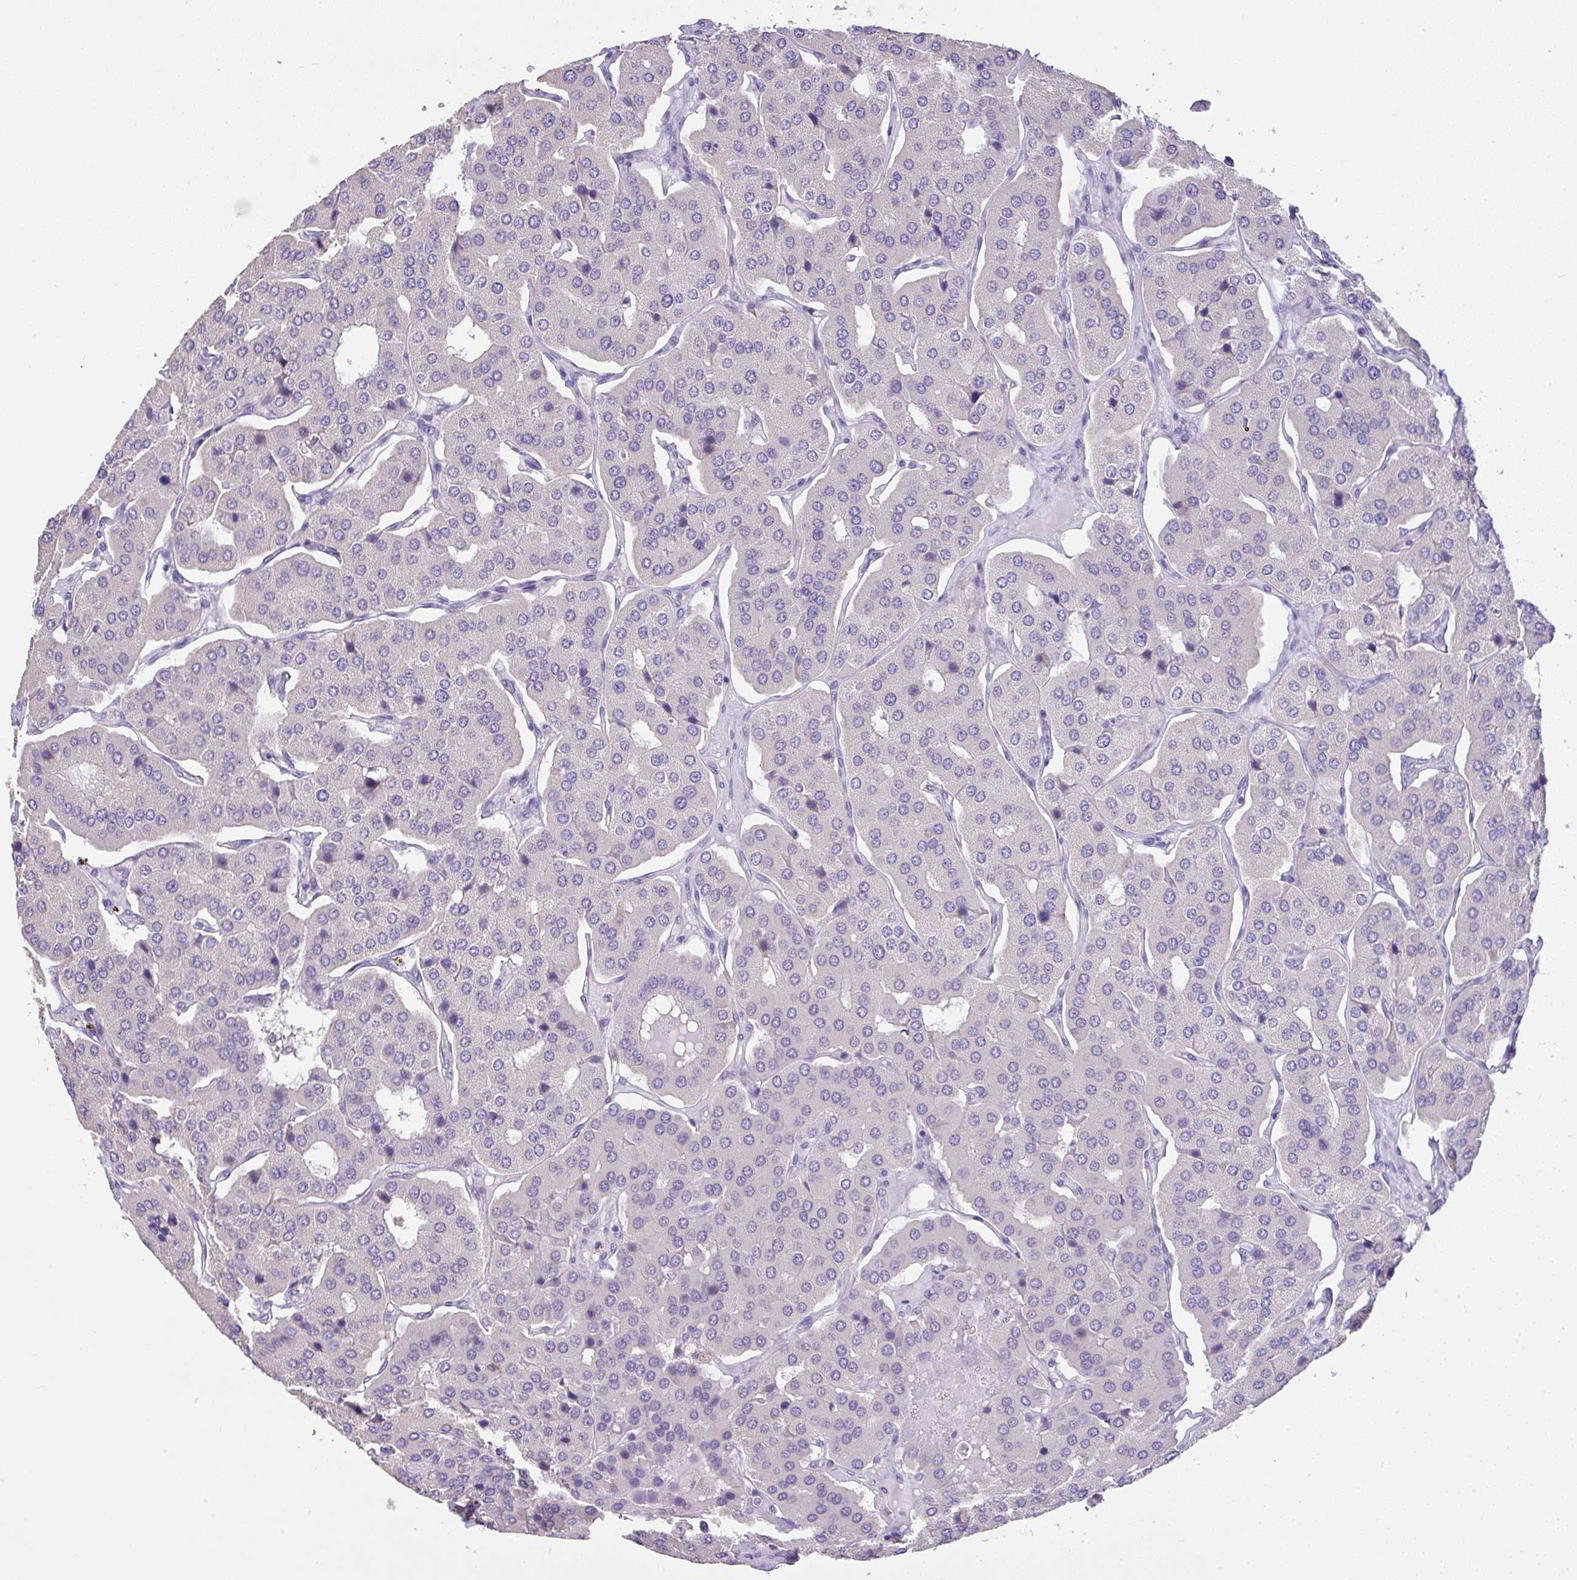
{"staining": {"intensity": "negative", "quantity": "none", "location": "none"}, "tissue": "parathyroid gland", "cell_type": "Glandular cells", "image_type": "normal", "snomed": [{"axis": "morphology", "description": "Normal tissue, NOS"}, {"axis": "morphology", "description": "Adenoma, NOS"}, {"axis": "topography", "description": "Parathyroid gland"}], "caption": "IHC of benign parathyroid gland demonstrates no positivity in glandular cells.", "gene": "CTU1", "patient": {"sex": "female", "age": 86}}